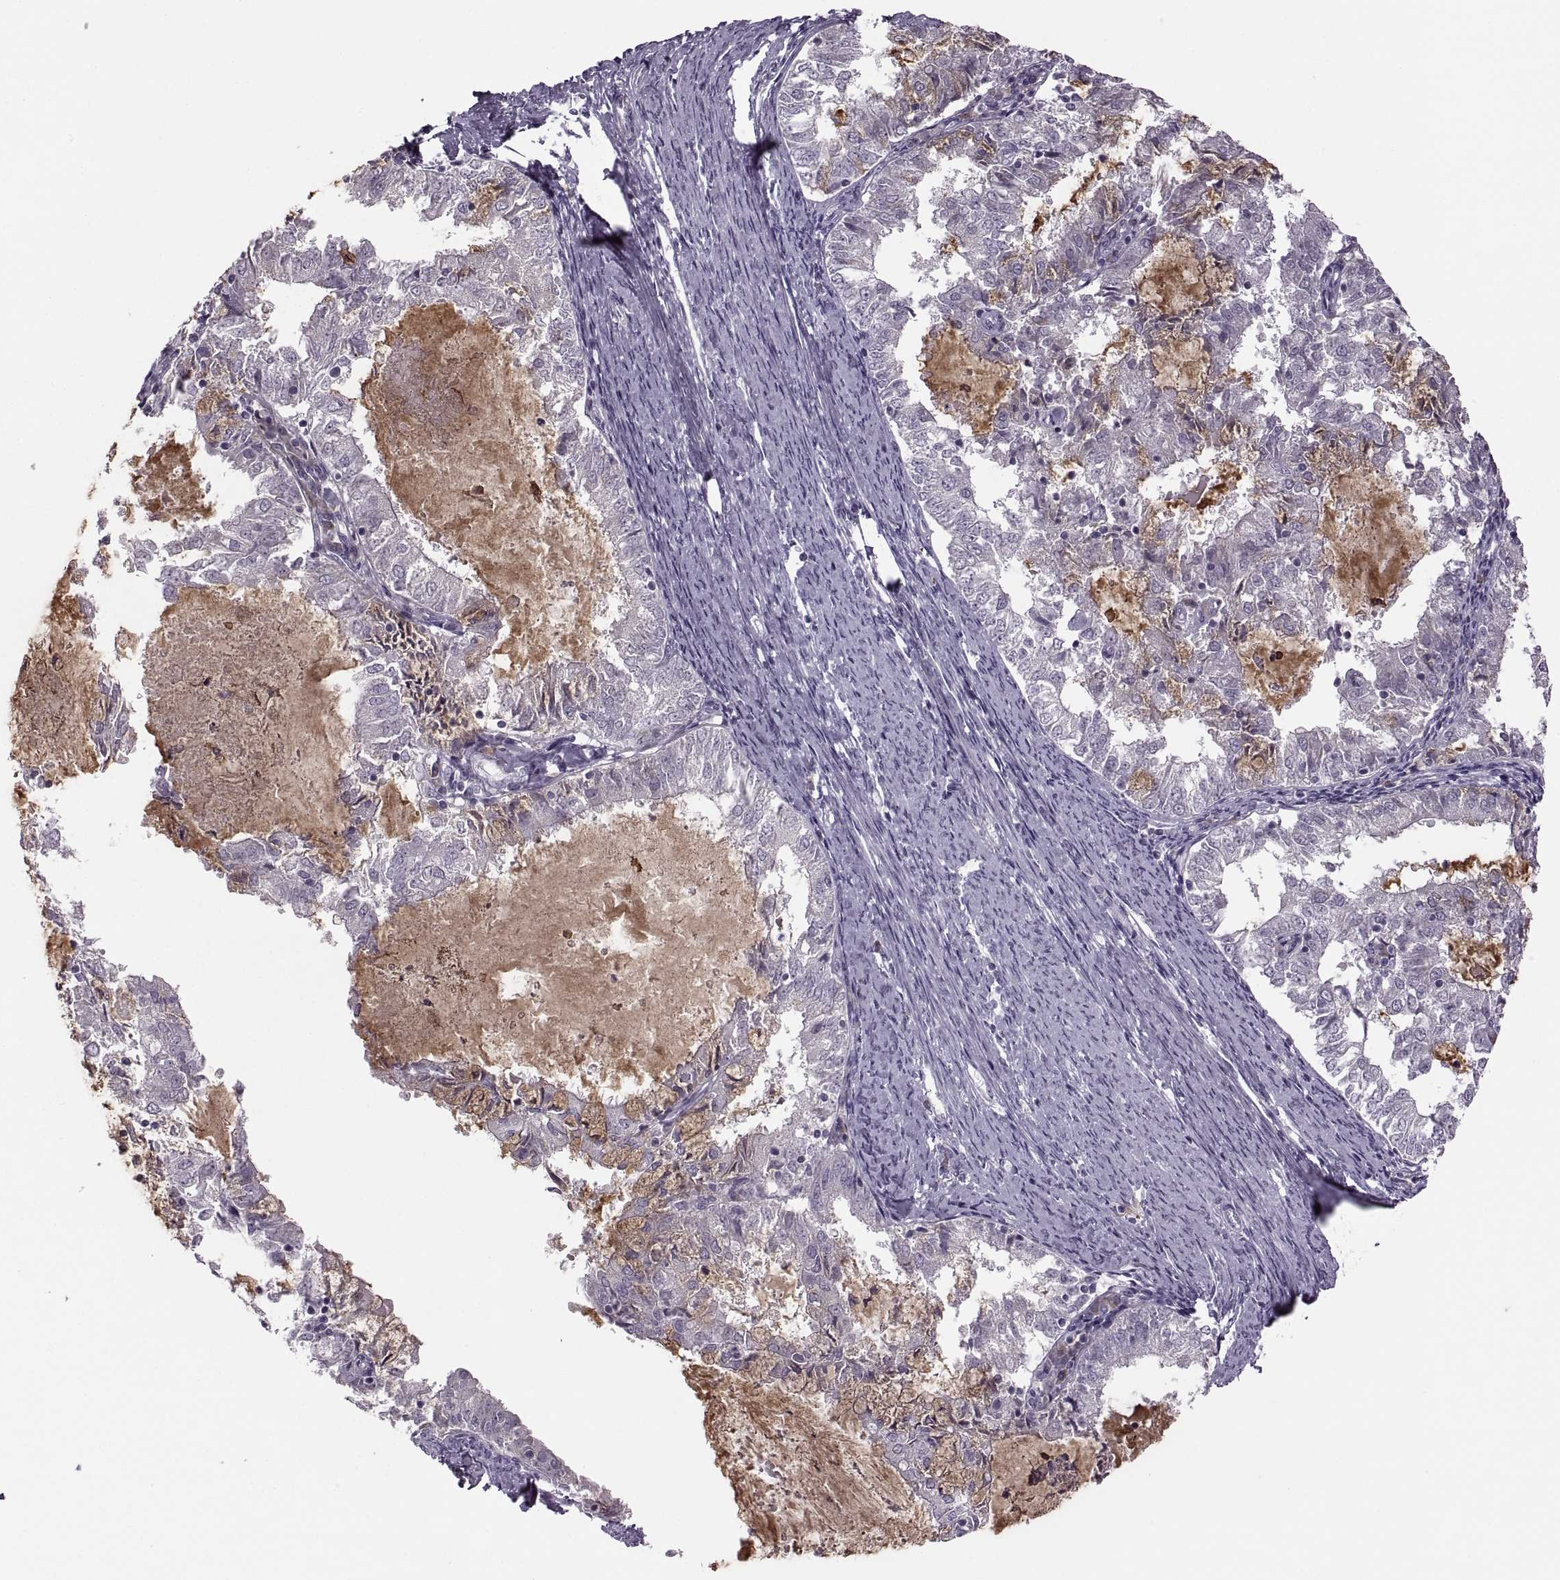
{"staining": {"intensity": "negative", "quantity": "none", "location": "none"}, "tissue": "endometrial cancer", "cell_type": "Tumor cells", "image_type": "cancer", "snomed": [{"axis": "morphology", "description": "Adenocarcinoma, NOS"}, {"axis": "topography", "description": "Endometrium"}], "caption": "This is a histopathology image of immunohistochemistry (IHC) staining of endometrial cancer, which shows no positivity in tumor cells.", "gene": "H2AP", "patient": {"sex": "female", "age": 57}}